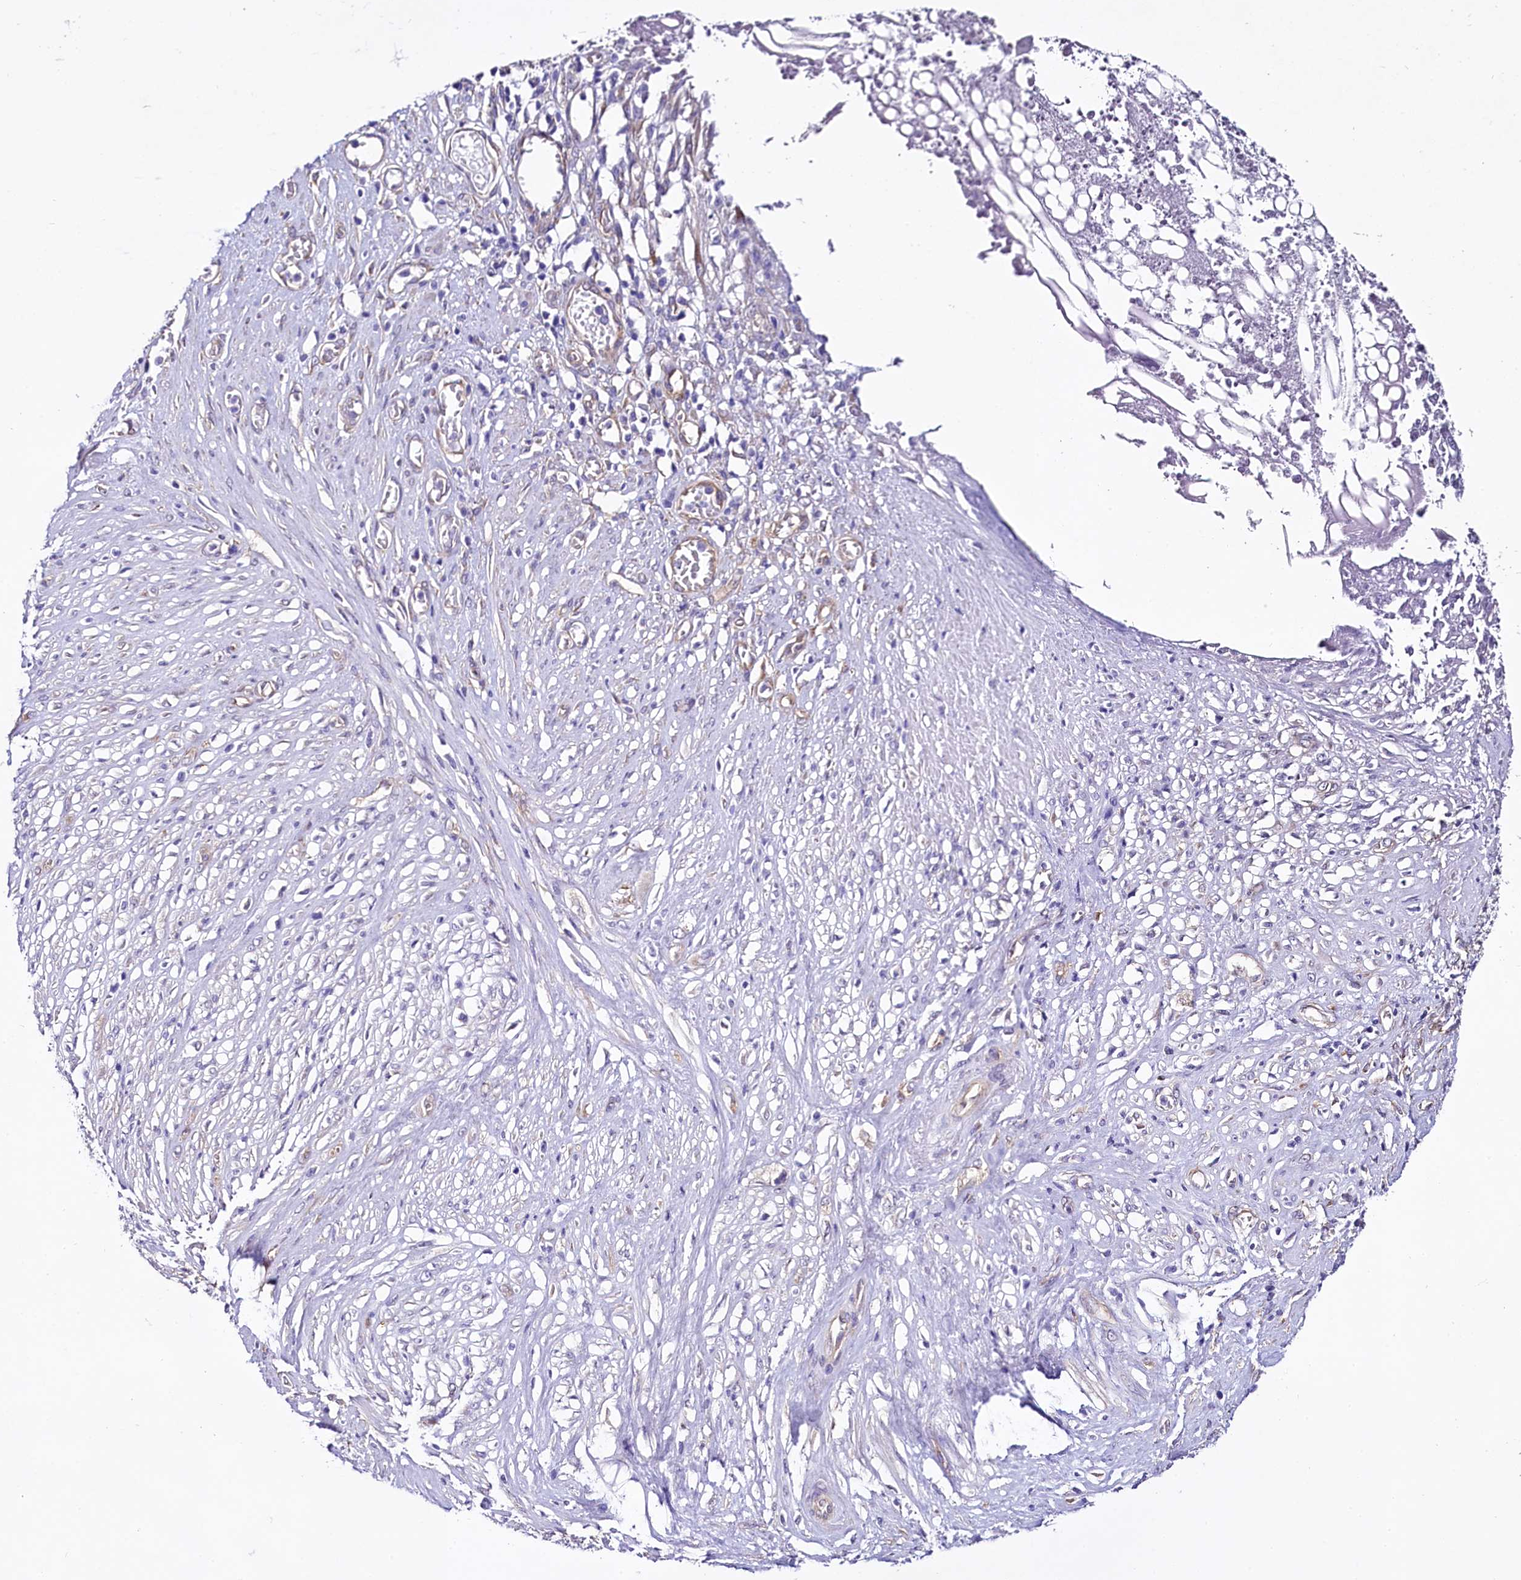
{"staining": {"intensity": "negative", "quantity": "none", "location": "none"}, "tissue": "stomach cancer", "cell_type": "Tumor cells", "image_type": "cancer", "snomed": [{"axis": "morphology", "description": "Adenocarcinoma, NOS"}, {"axis": "morphology", "description": "Adenocarcinoma, High grade"}, {"axis": "topography", "description": "Stomach, upper"}, {"axis": "topography", "description": "Stomach, lower"}], "caption": "Human adenocarcinoma (stomach) stained for a protein using immunohistochemistry shows no positivity in tumor cells.", "gene": "STXBP1", "patient": {"sex": "female", "age": 65}}